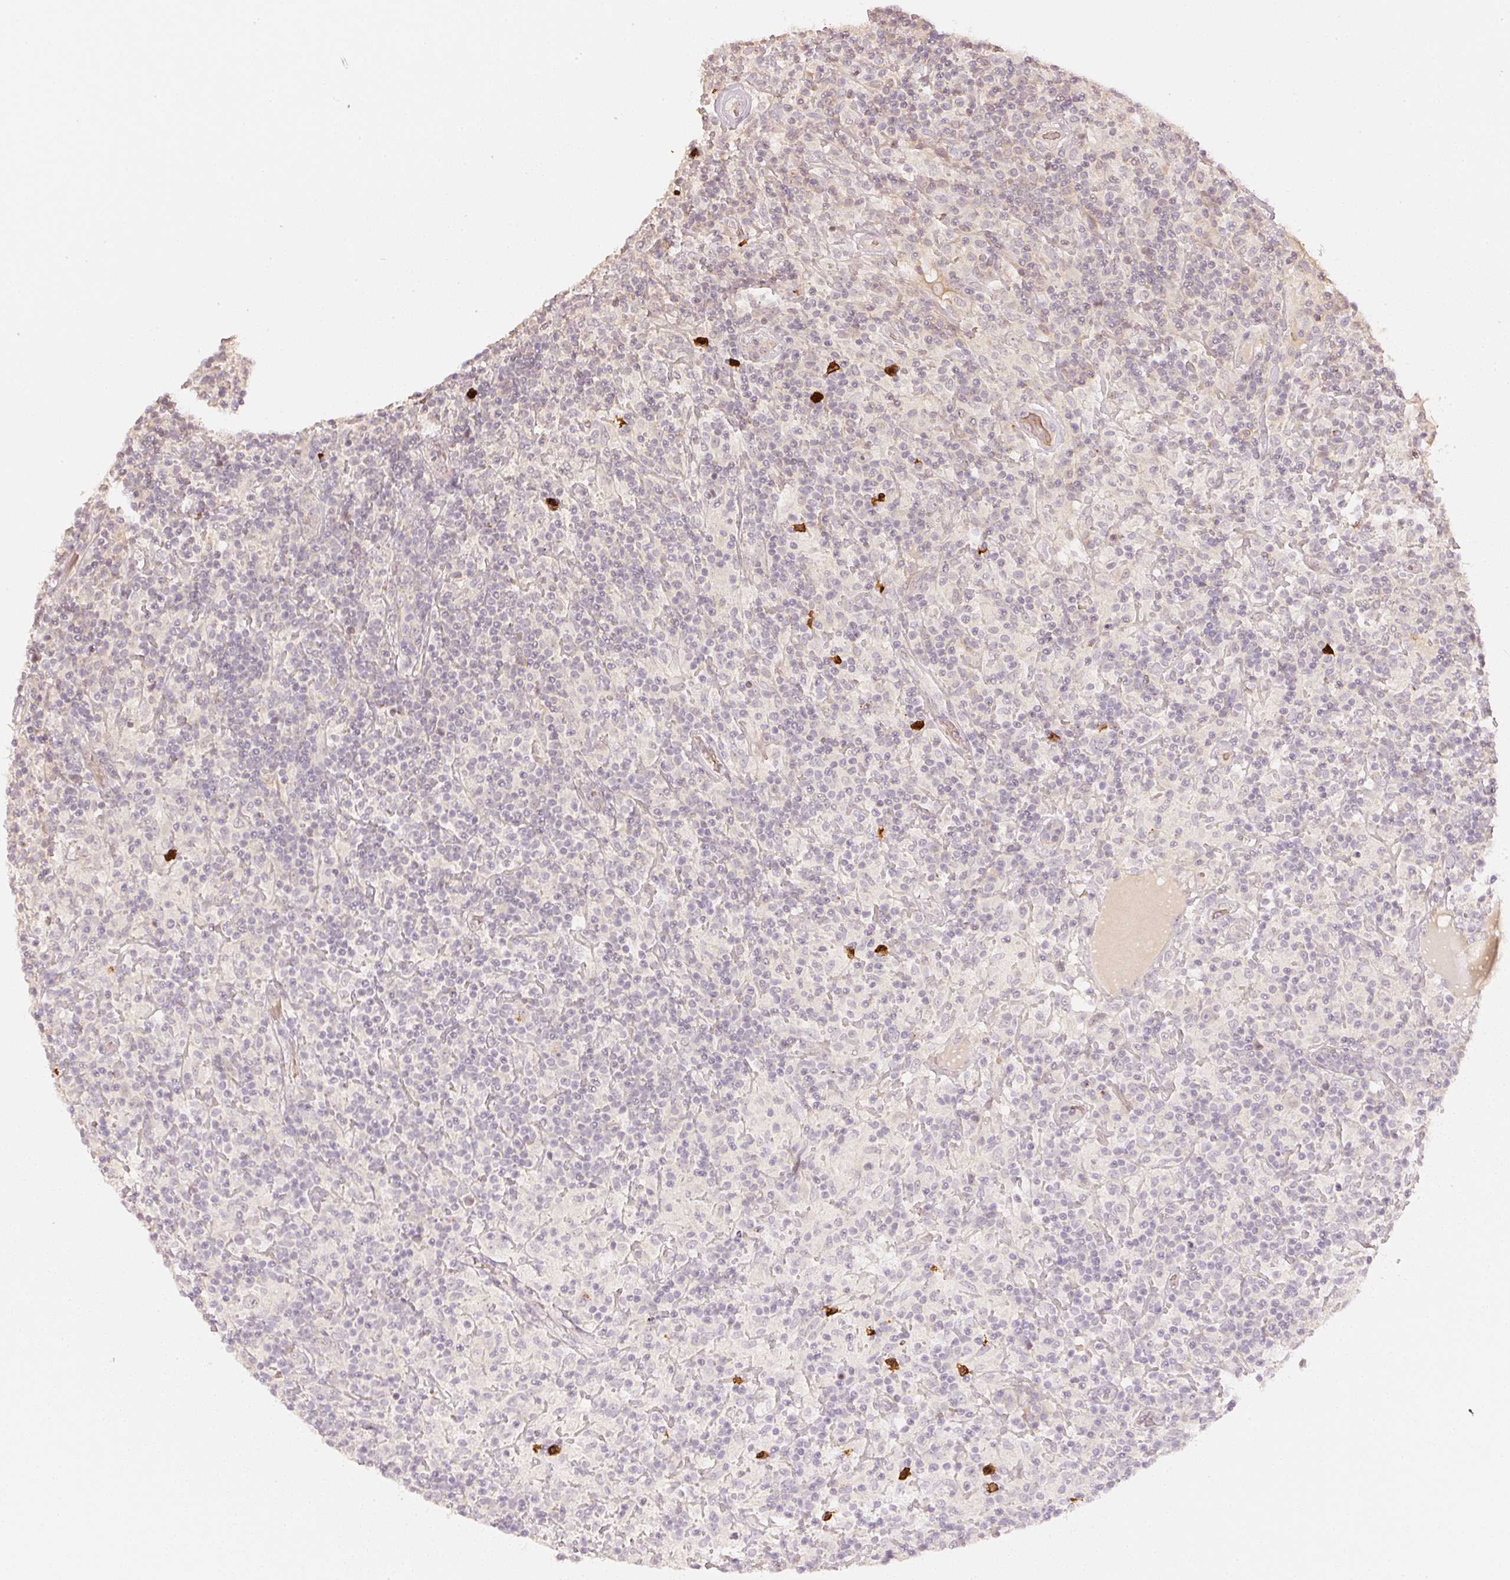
{"staining": {"intensity": "negative", "quantity": "none", "location": "none"}, "tissue": "lymphoma", "cell_type": "Tumor cells", "image_type": "cancer", "snomed": [{"axis": "morphology", "description": "Hodgkin's disease, NOS"}, {"axis": "topography", "description": "Lymph node"}], "caption": "High magnification brightfield microscopy of Hodgkin's disease stained with DAB (brown) and counterstained with hematoxylin (blue): tumor cells show no significant positivity.", "gene": "GZMA", "patient": {"sex": "male", "age": 70}}